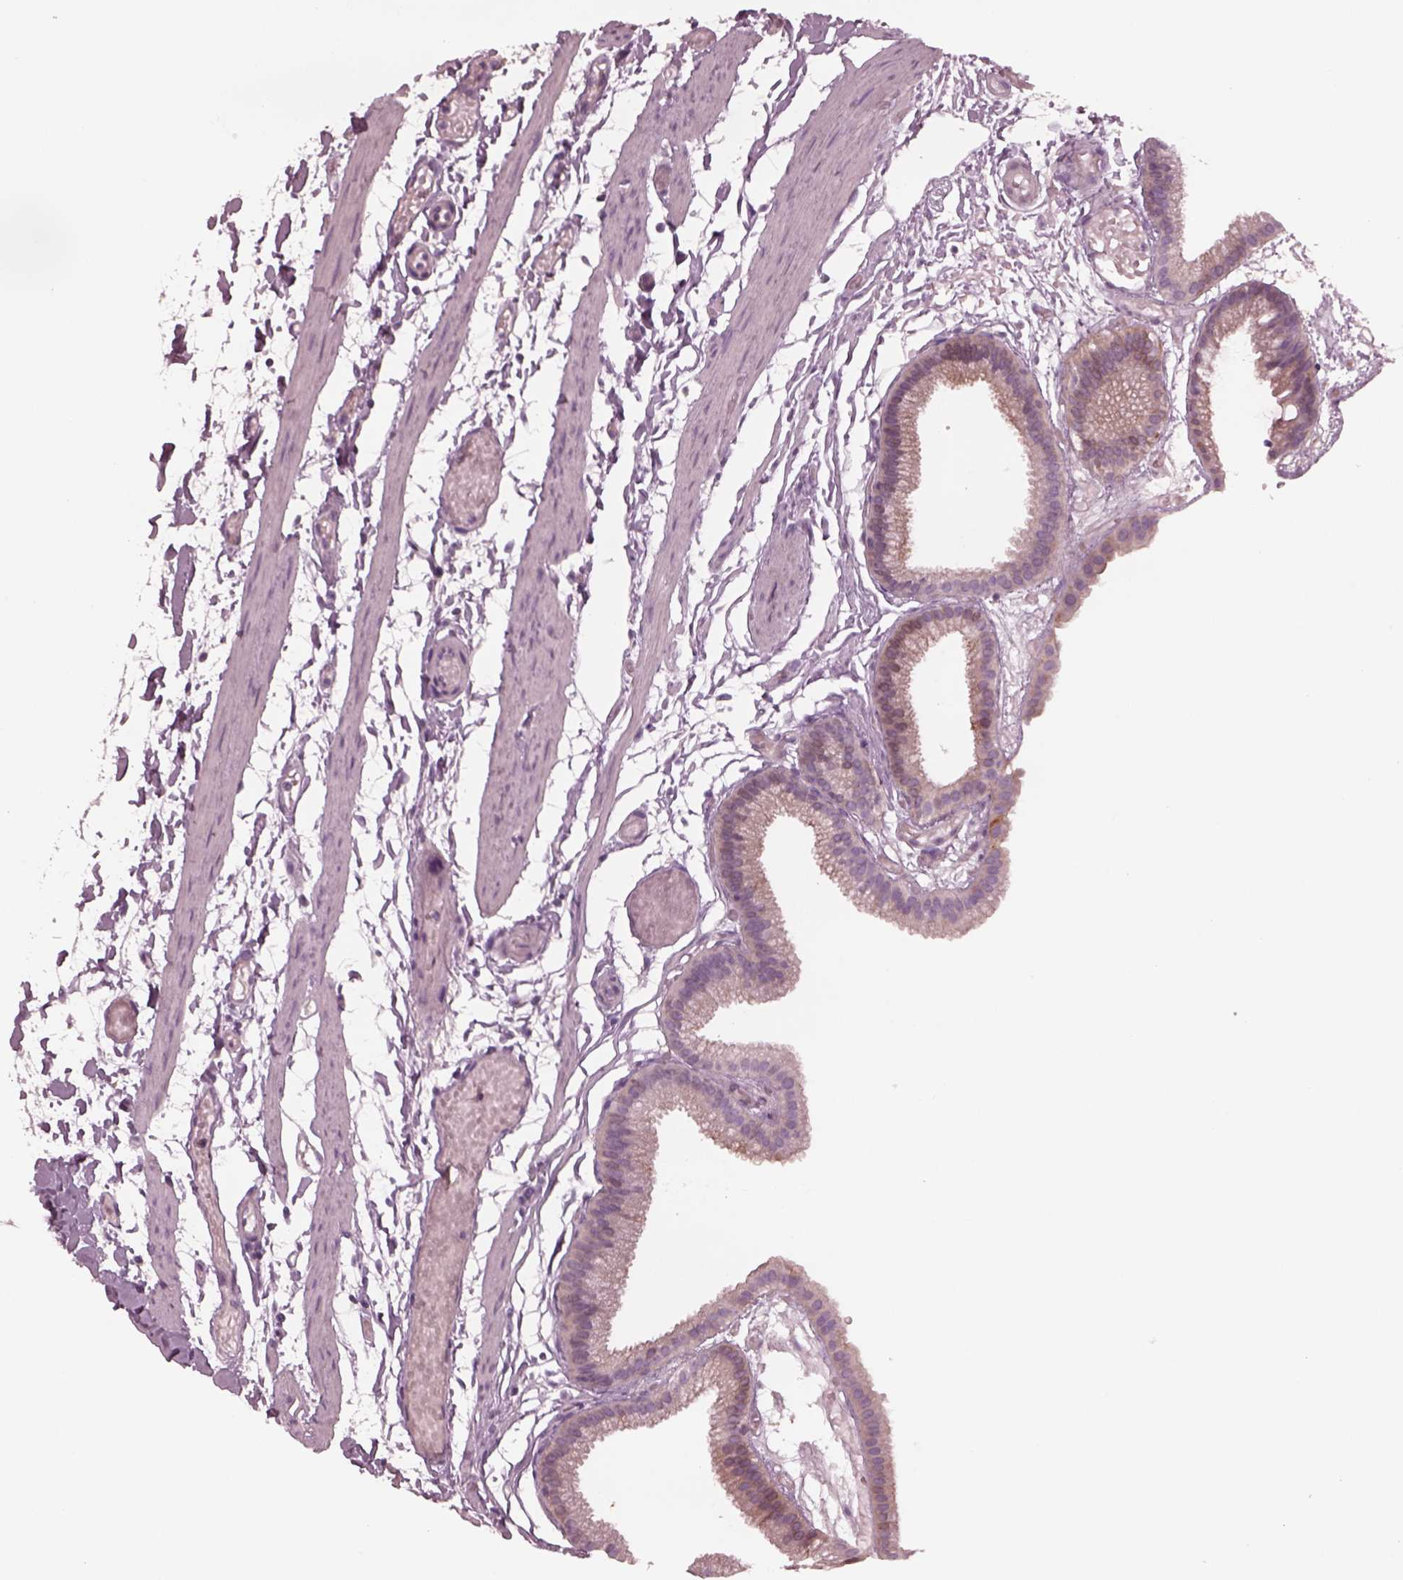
{"staining": {"intensity": "moderate", "quantity": "<25%", "location": "cytoplasmic/membranous"}, "tissue": "gallbladder", "cell_type": "Glandular cells", "image_type": "normal", "snomed": [{"axis": "morphology", "description": "Normal tissue, NOS"}, {"axis": "topography", "description": "Gallbladder"}], "caption": "Glandular cells exhibit moderate cytoplasmic/membranous expression in approximately <25% of cells in normal gallbladder.", "gene": "YY2", "patient": {"sex": "female", "age": 45}}